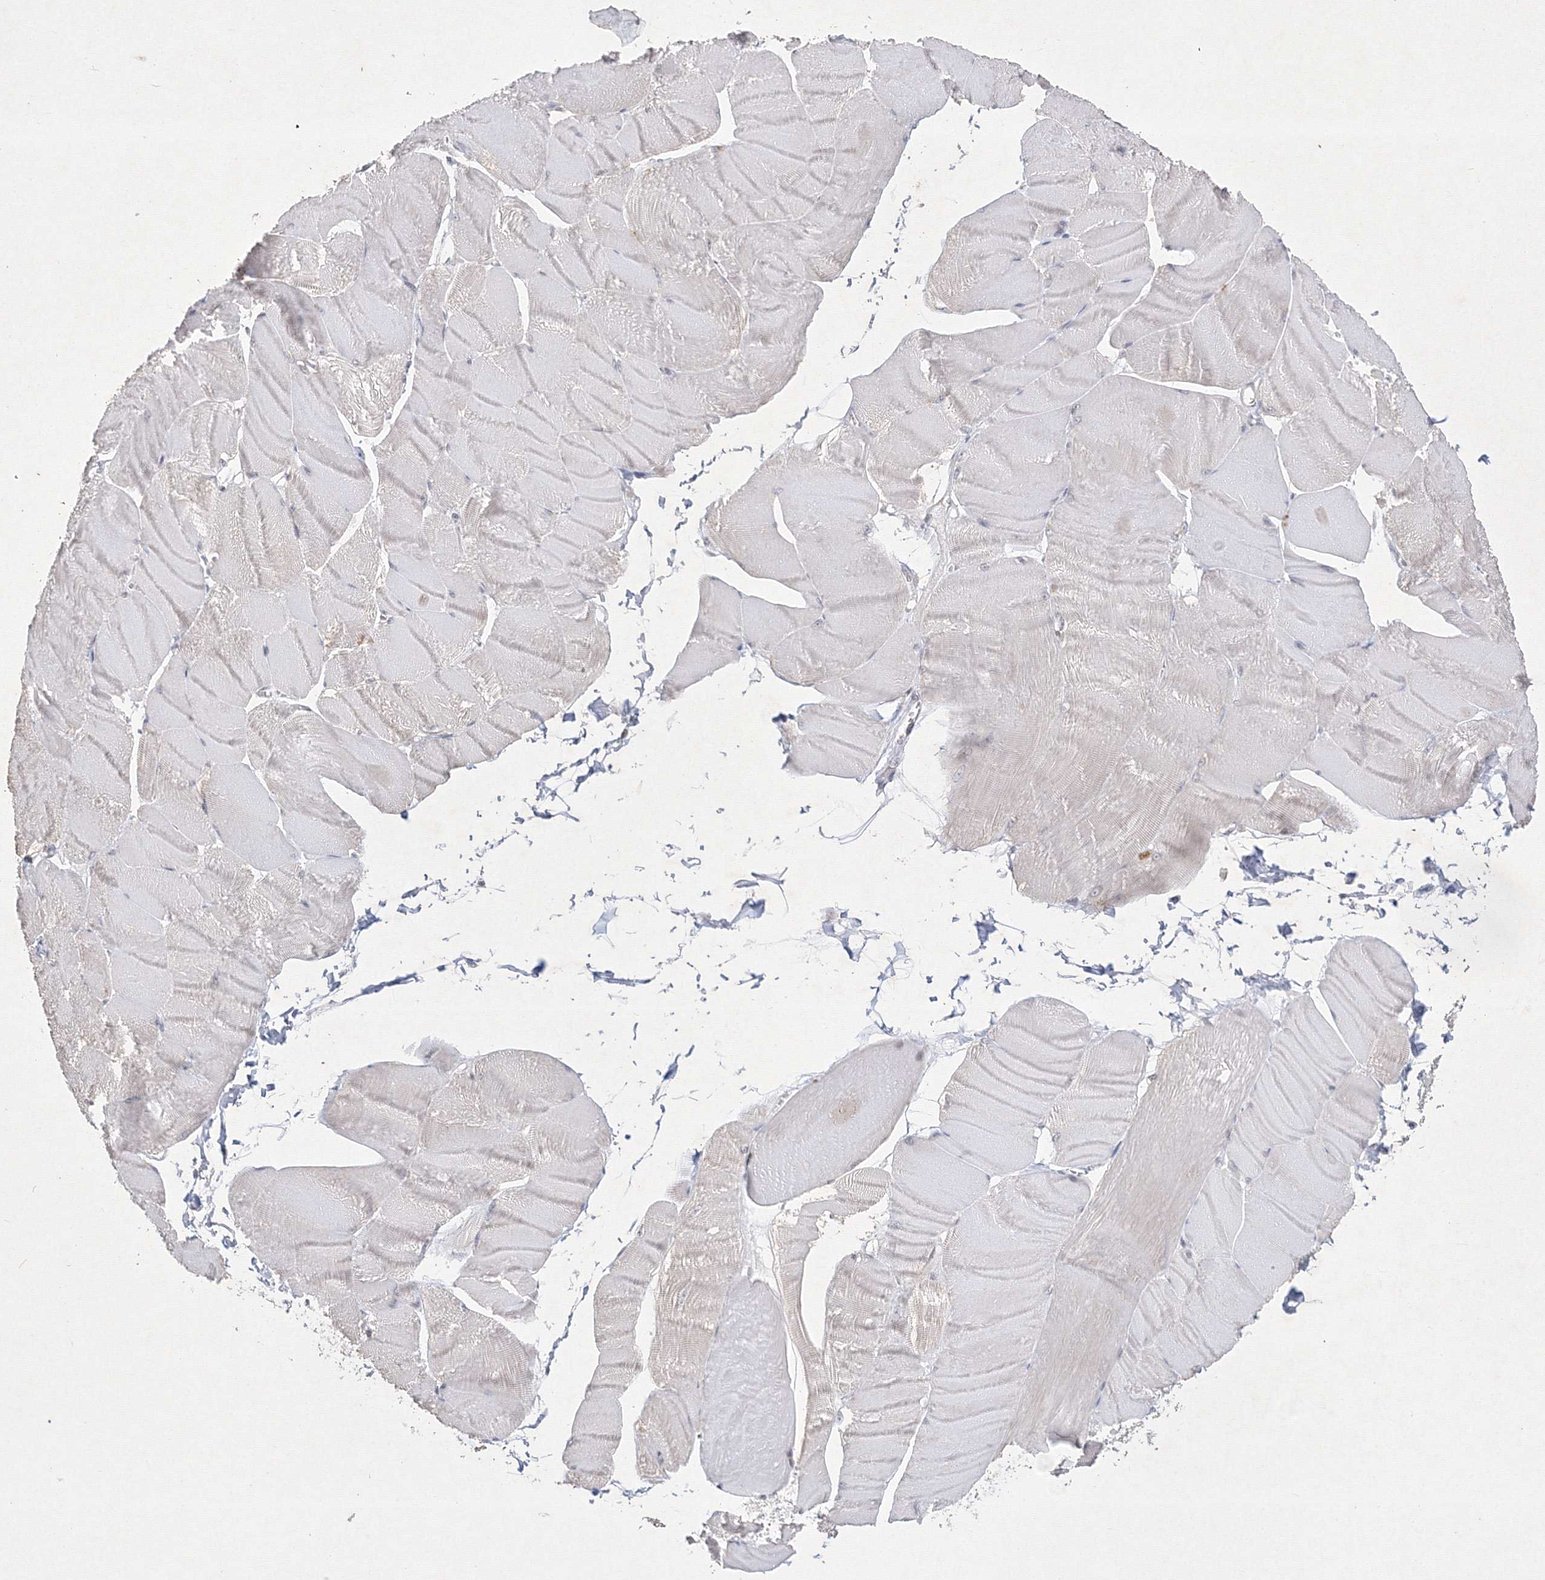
{"staining": {"intensity": "negative", "quantity": "none", "location": "none"}, "tissue": "skeletal muscle", "cell_type": "Myocytes", "image_type": "normal", "snomed": [{"axis": "morphology", "description": "Normal tissue, NOS"}, {"axis": "morphology", "description": "Basal cell carcinoma"}, {"axis": "topography", "description": "Skeletal muscle"}], "caption": "Immunohistochemical staining of unremarkable skeletal muscle reveals no significant positivity in myocytes. (DAB immunohistochemistry (IHC) visualized using brightfield microscopy, high magnification).", "gene": "NXPE3", "patient": {"sex": "female", "age": 64}}